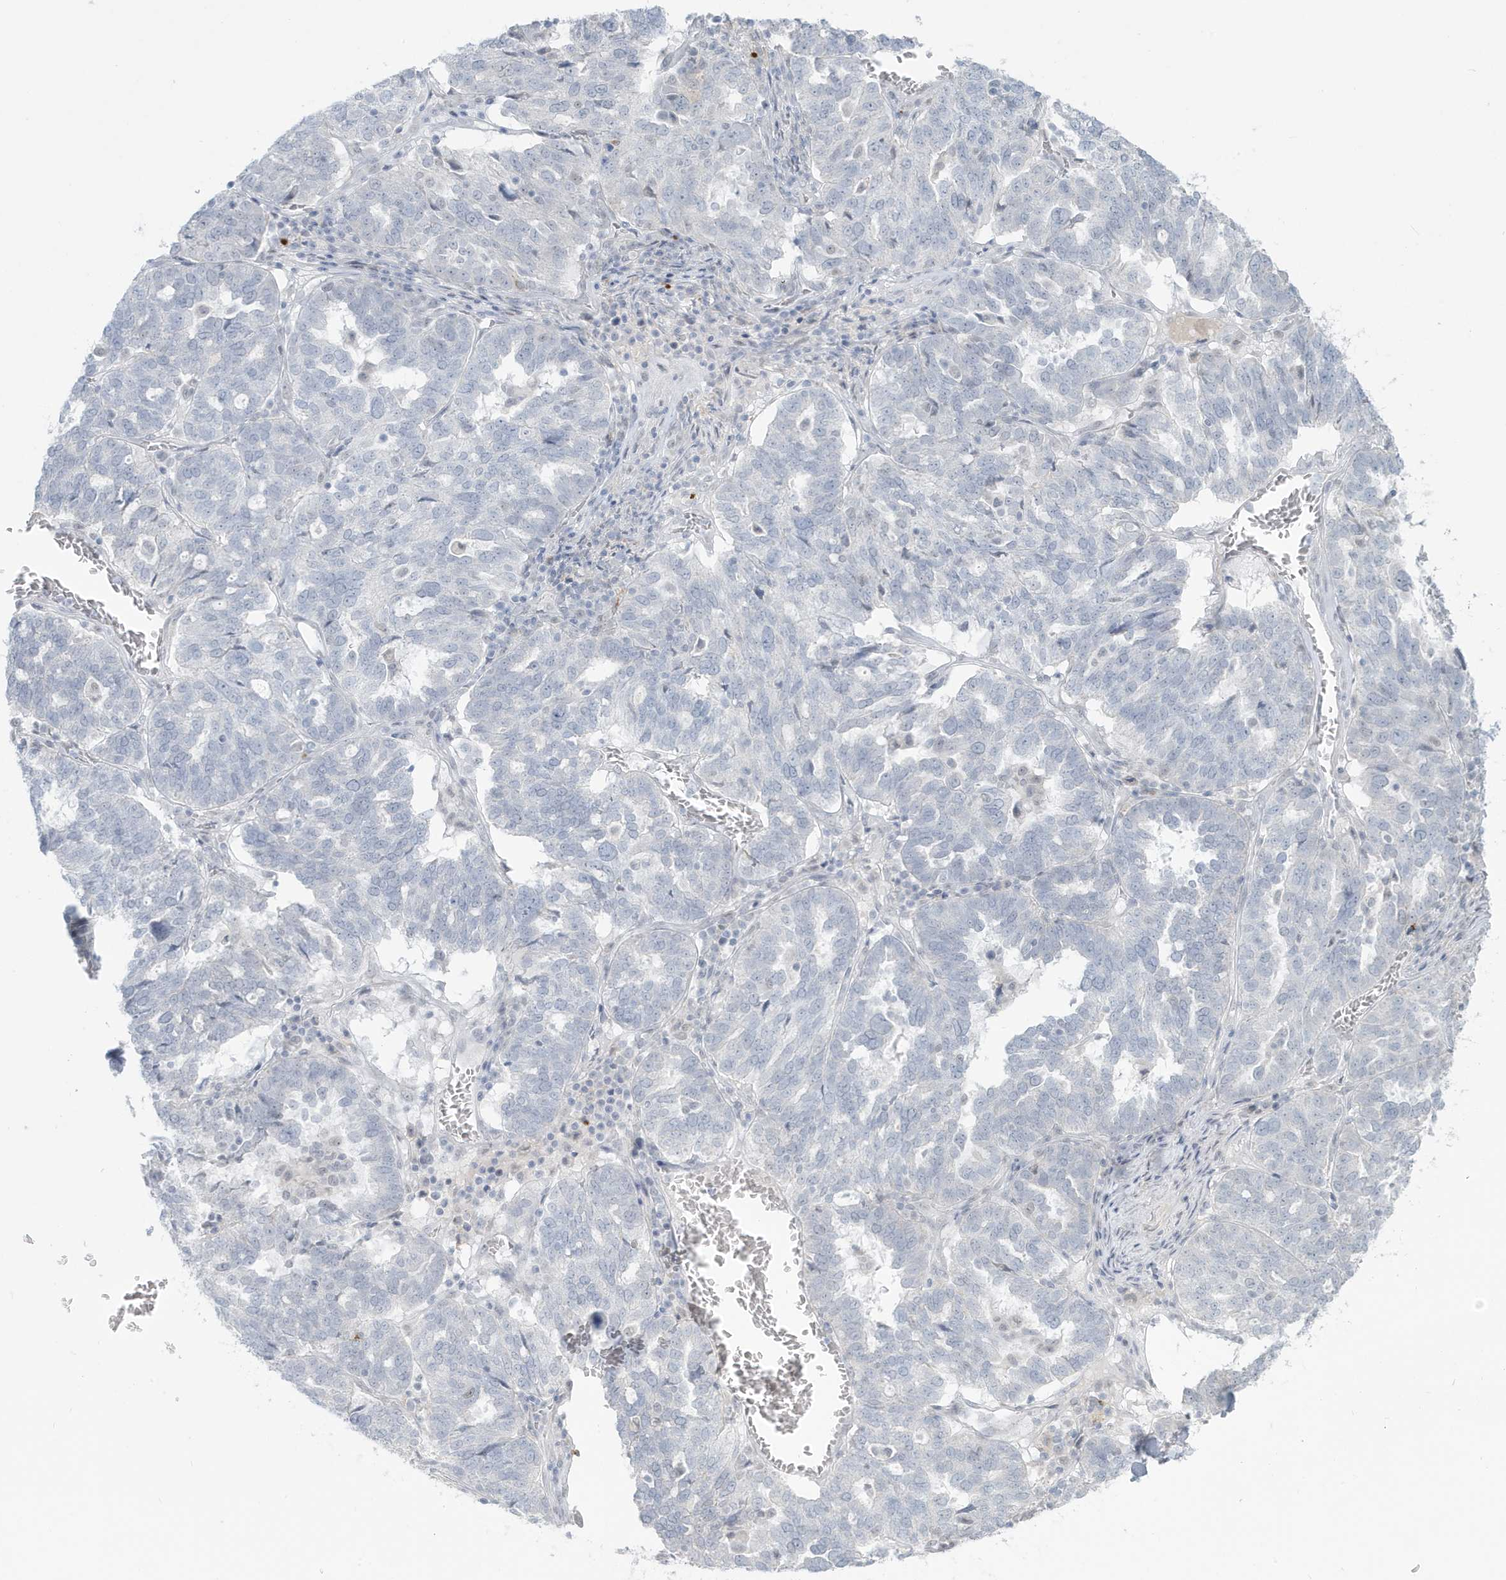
{"staining": {"intensity": "negative", "quantity": "none", "location": "none"}, "tissue": "ovarian cancer", "cell_type": "Tumor cells", "image_type": "cancer", "snomed": [{"axis": "morphology", "description": "Cystadenocarcinoma, serous, NOS"}, {"axis": "topography", "description": "Ovary"}], "caption": "Immunohistochemistry histopathology image of human ovarian cancer (serous cystadenocarcinoma) stained for a protein (brown), which displays no expression in tumor cells.", "gene": "HERC6", "patient": {"sex": "female", "age": 59}}